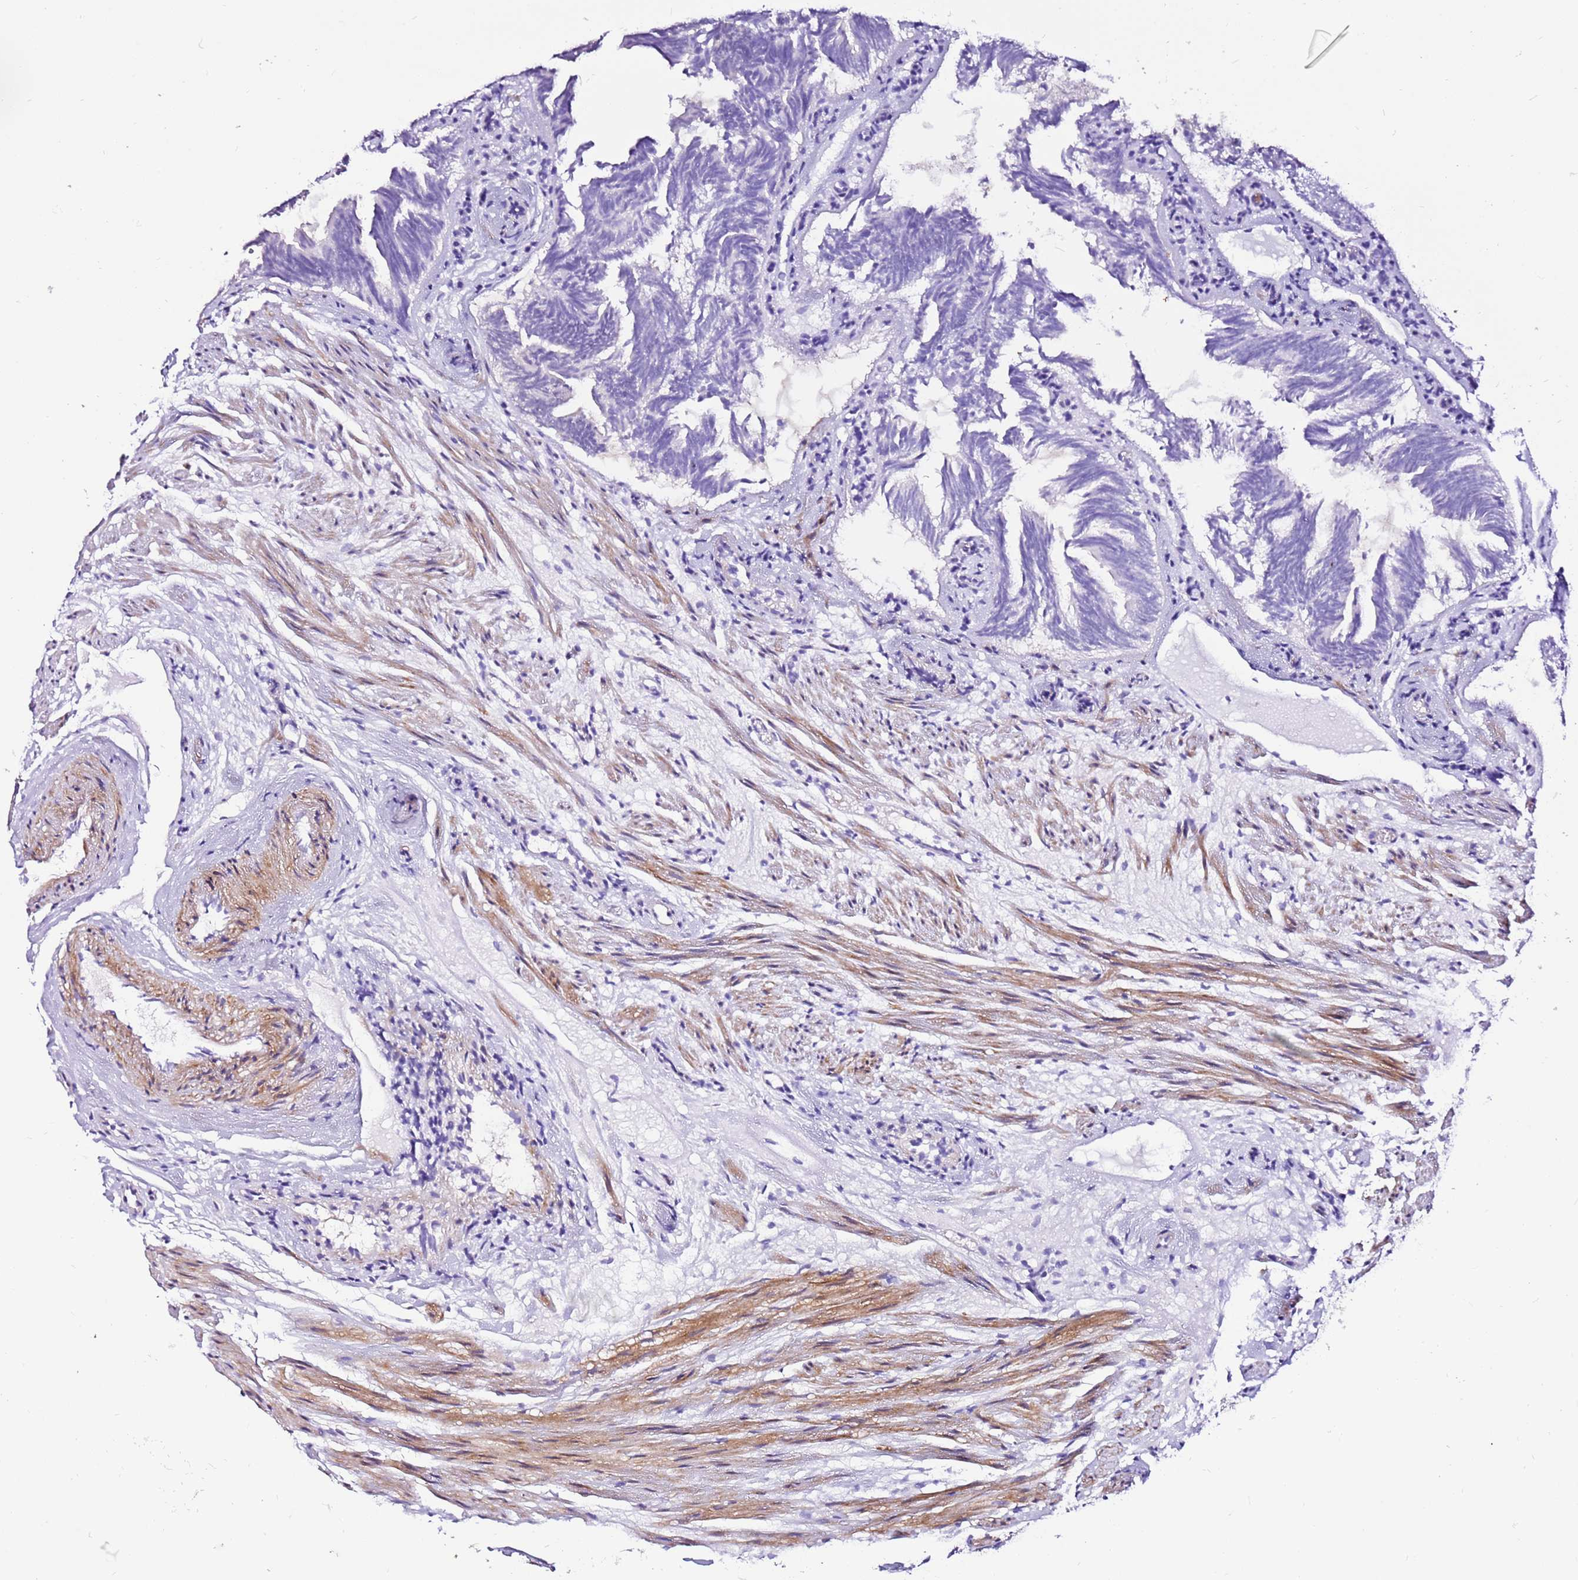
{"staining": {"intensity": "negative", "quantity": "none", "location": "none"}, "tissue": "fallopian tube", "cell_type": "Glandular cells", "image_type": "normal", "snomed": [{"axis": "morphology", "description": "Normal tissue, NOS"}, {"axis": "topography", "description": "Fallopian tube"}], "caption": "An image of fallopian tube stained for a protein demonstrates no brown staining in glandular cells. (IHC, brightfield microscopy, high magnification).", "gene": "ART5", "patient": {"sex": "female", "age": 39}}